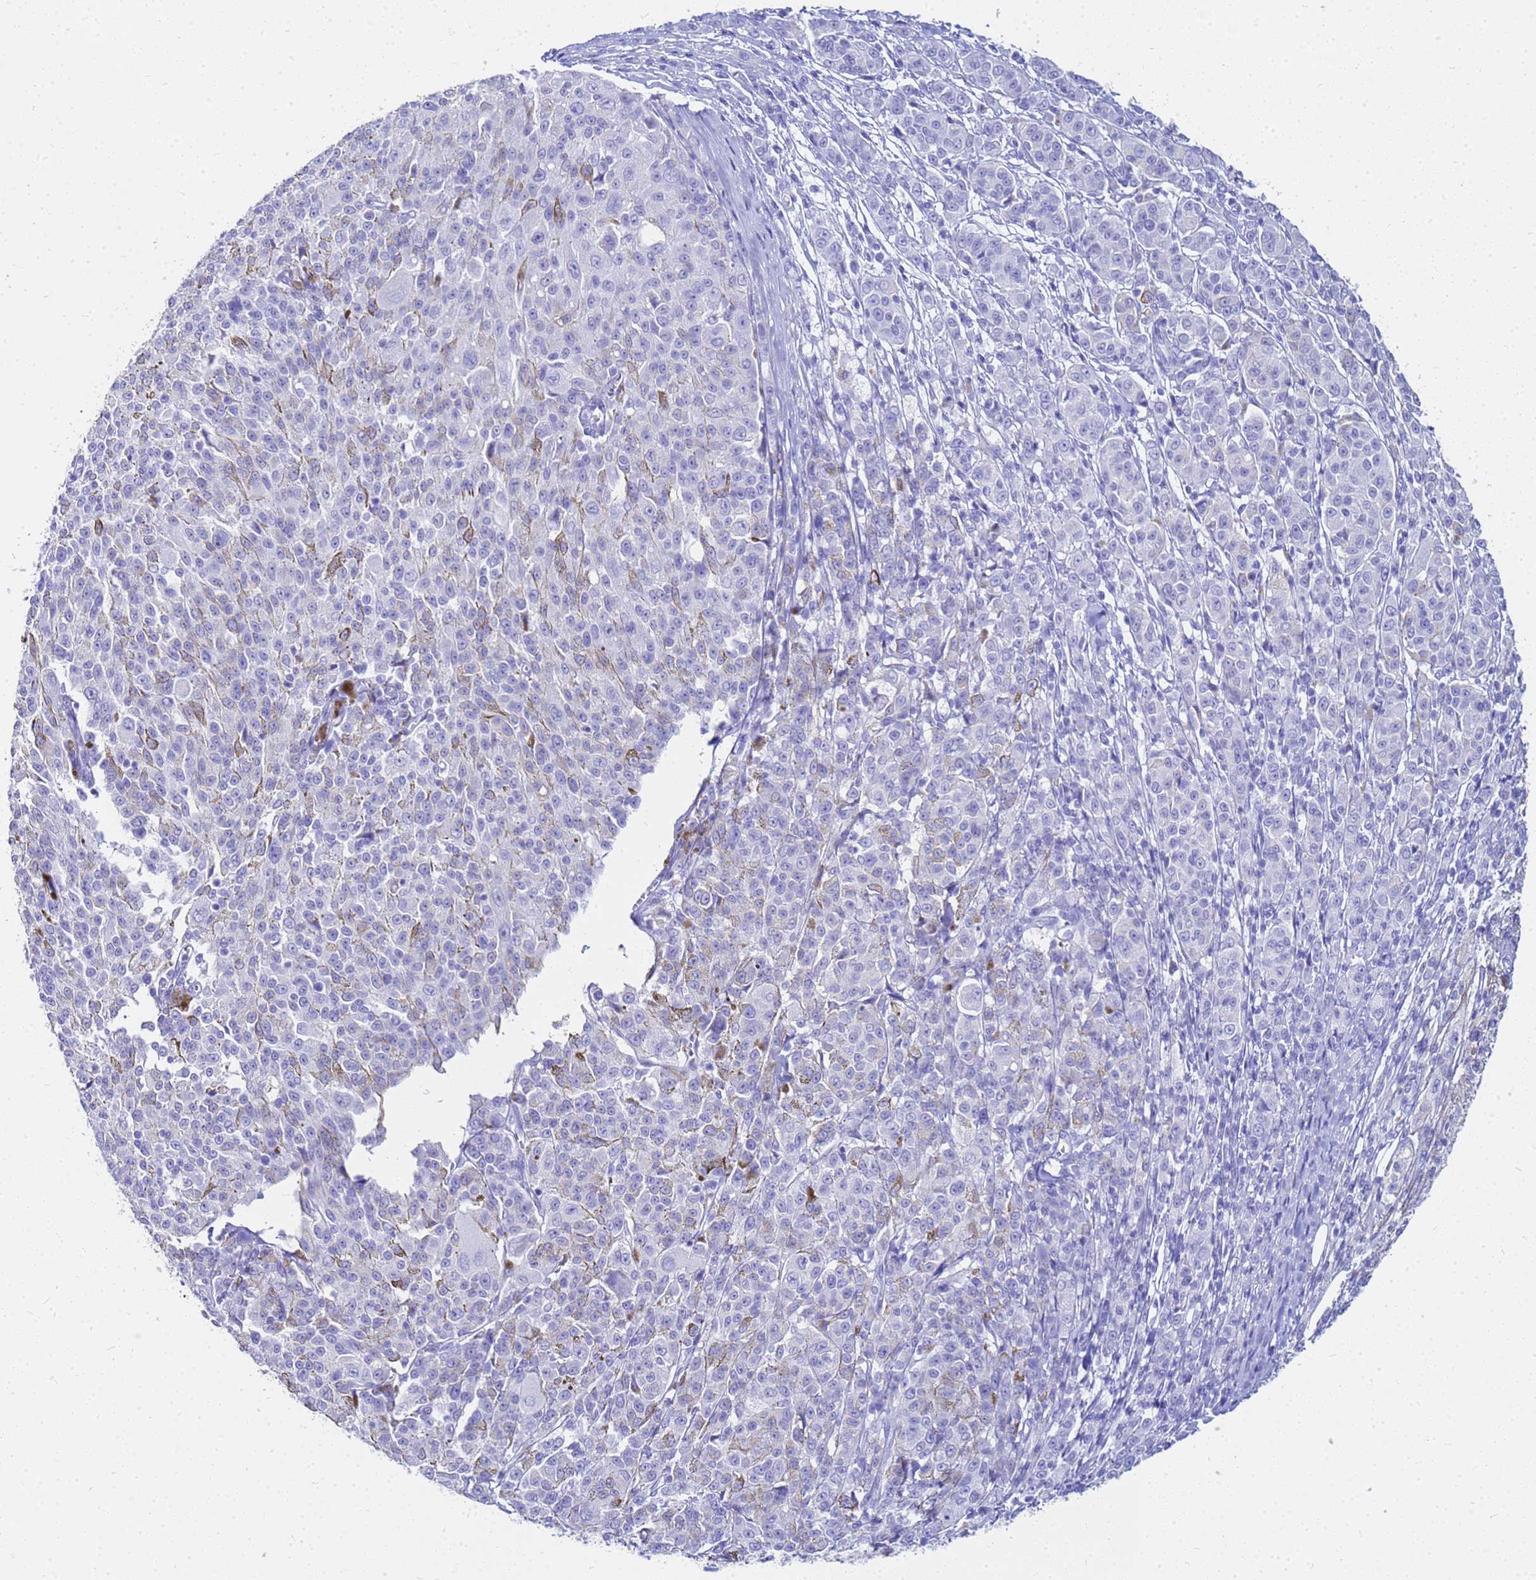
{"staining": {"intensity": "negative", "quantity": "none", "location": "none"}, "tissue": "melanoma", "cell_type": "Tumor cells", "image_type": "cancer", "snomed": [{"axis": "morphology", "description": "Malignant melanoma, NOS"}, {"axis": "topography", "description": "Skin"}], "caption": "This micrograph is of melanoma stained with IHC to label a protein in brown with the nuclei are counter-stained blue. There is no staining in tumor cells.", "gene": "CKB", "patient": {"sex": "female", "age": 52}}